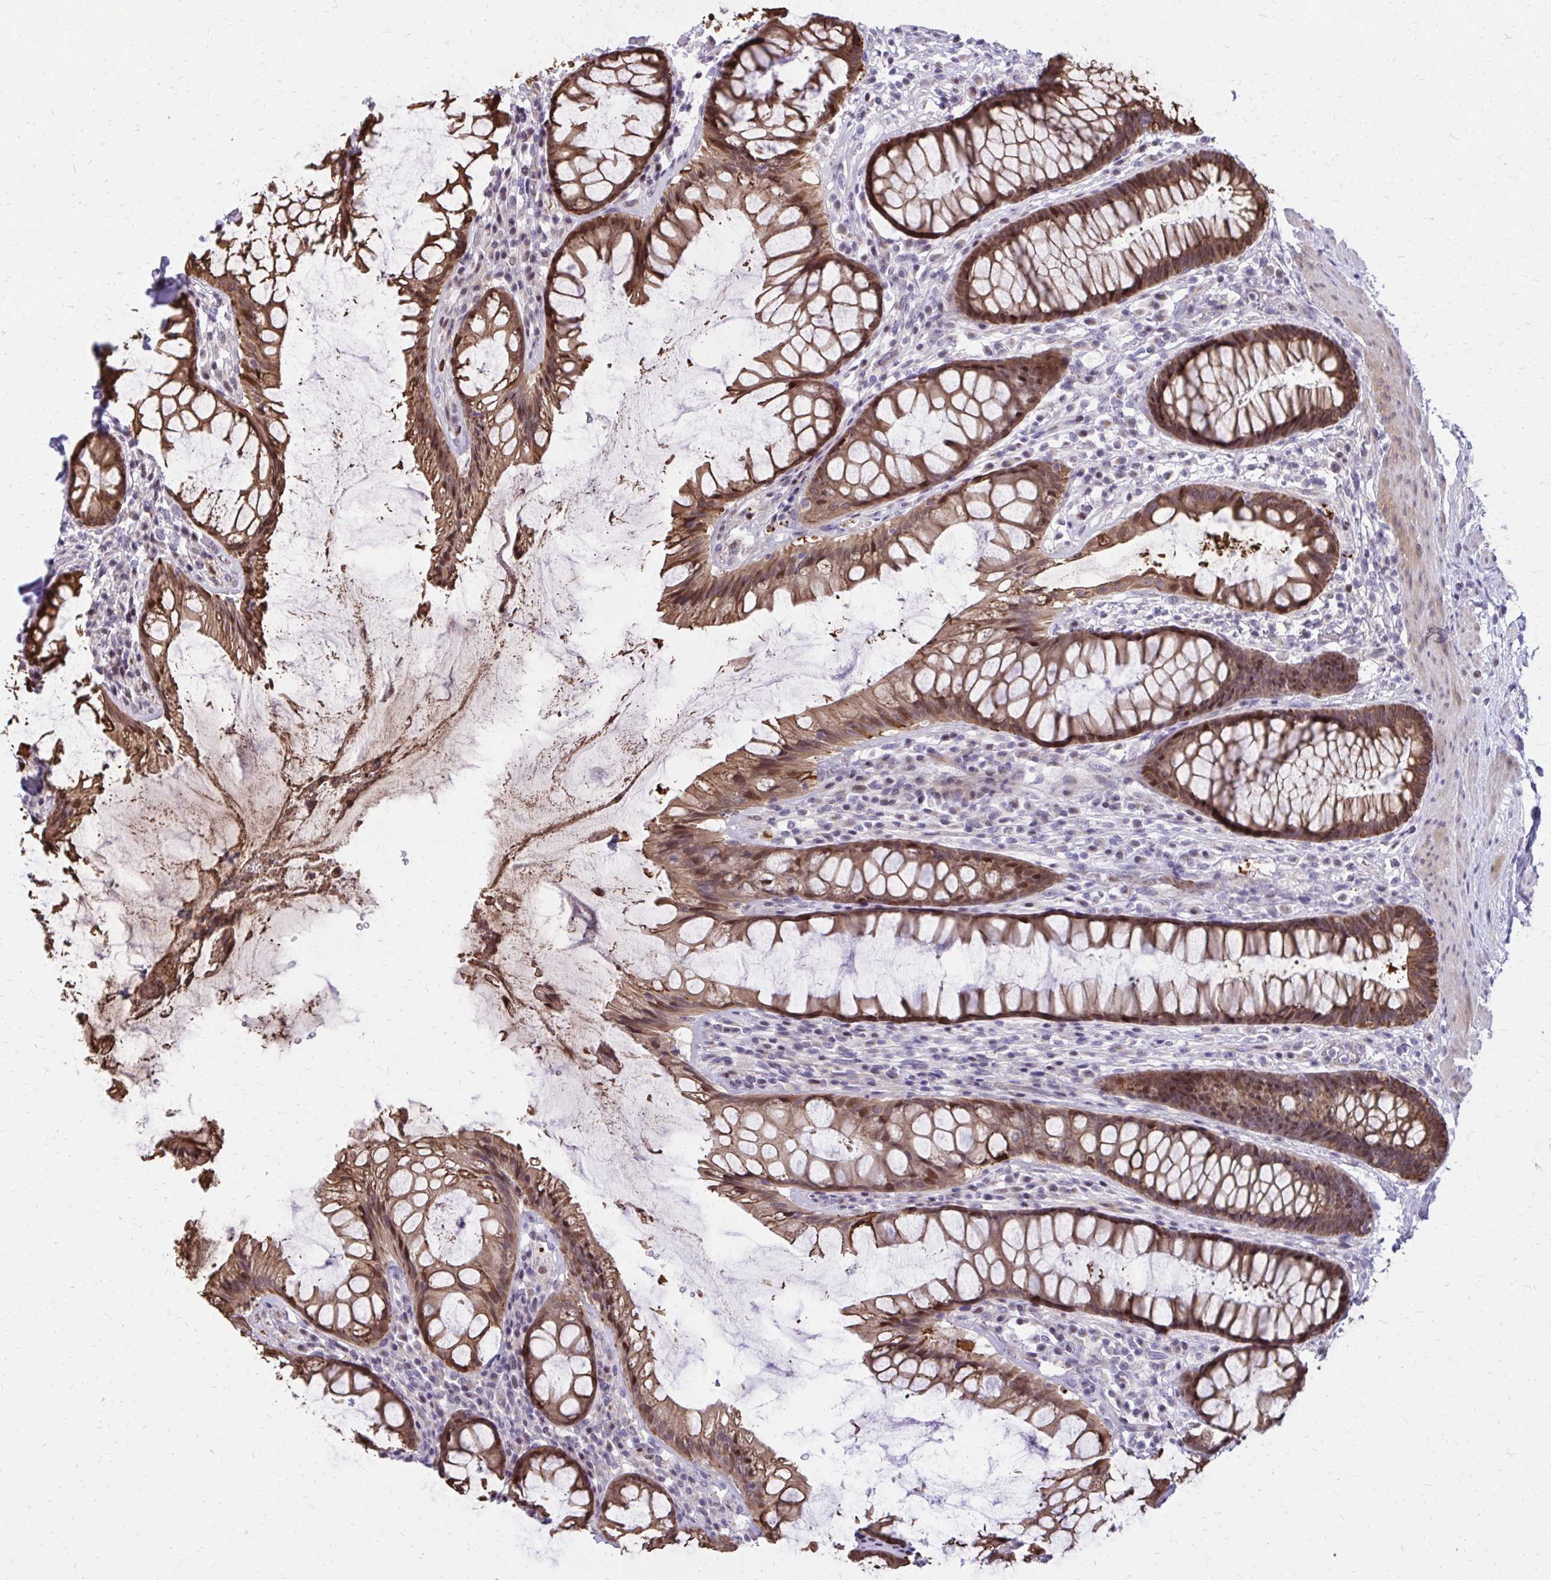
{"staining": {"intensity": "moderate", "quantity": ">75%", "location": "cytoplasmic/membranous,nuclear"}, "tissue": "rectum", "cell_type": "Glandular cells", "image_type": "normal", "snomed": [{"axis": "morphology", "description": "Normal tissue, NOS"}, {"axis": "topography", "description": "Rectum"}], "caption": "Immunohistochemical staining of benign rectum reveals >75% levels of moderate cytoplasmic/membranous,nuclear protein staining in about >75% of glandular cells. (Brightfield microscopy of DAB IHC at high magnification).", "gene": "ANKRD30B", "patient": {"sex": "male", "age": 72}}